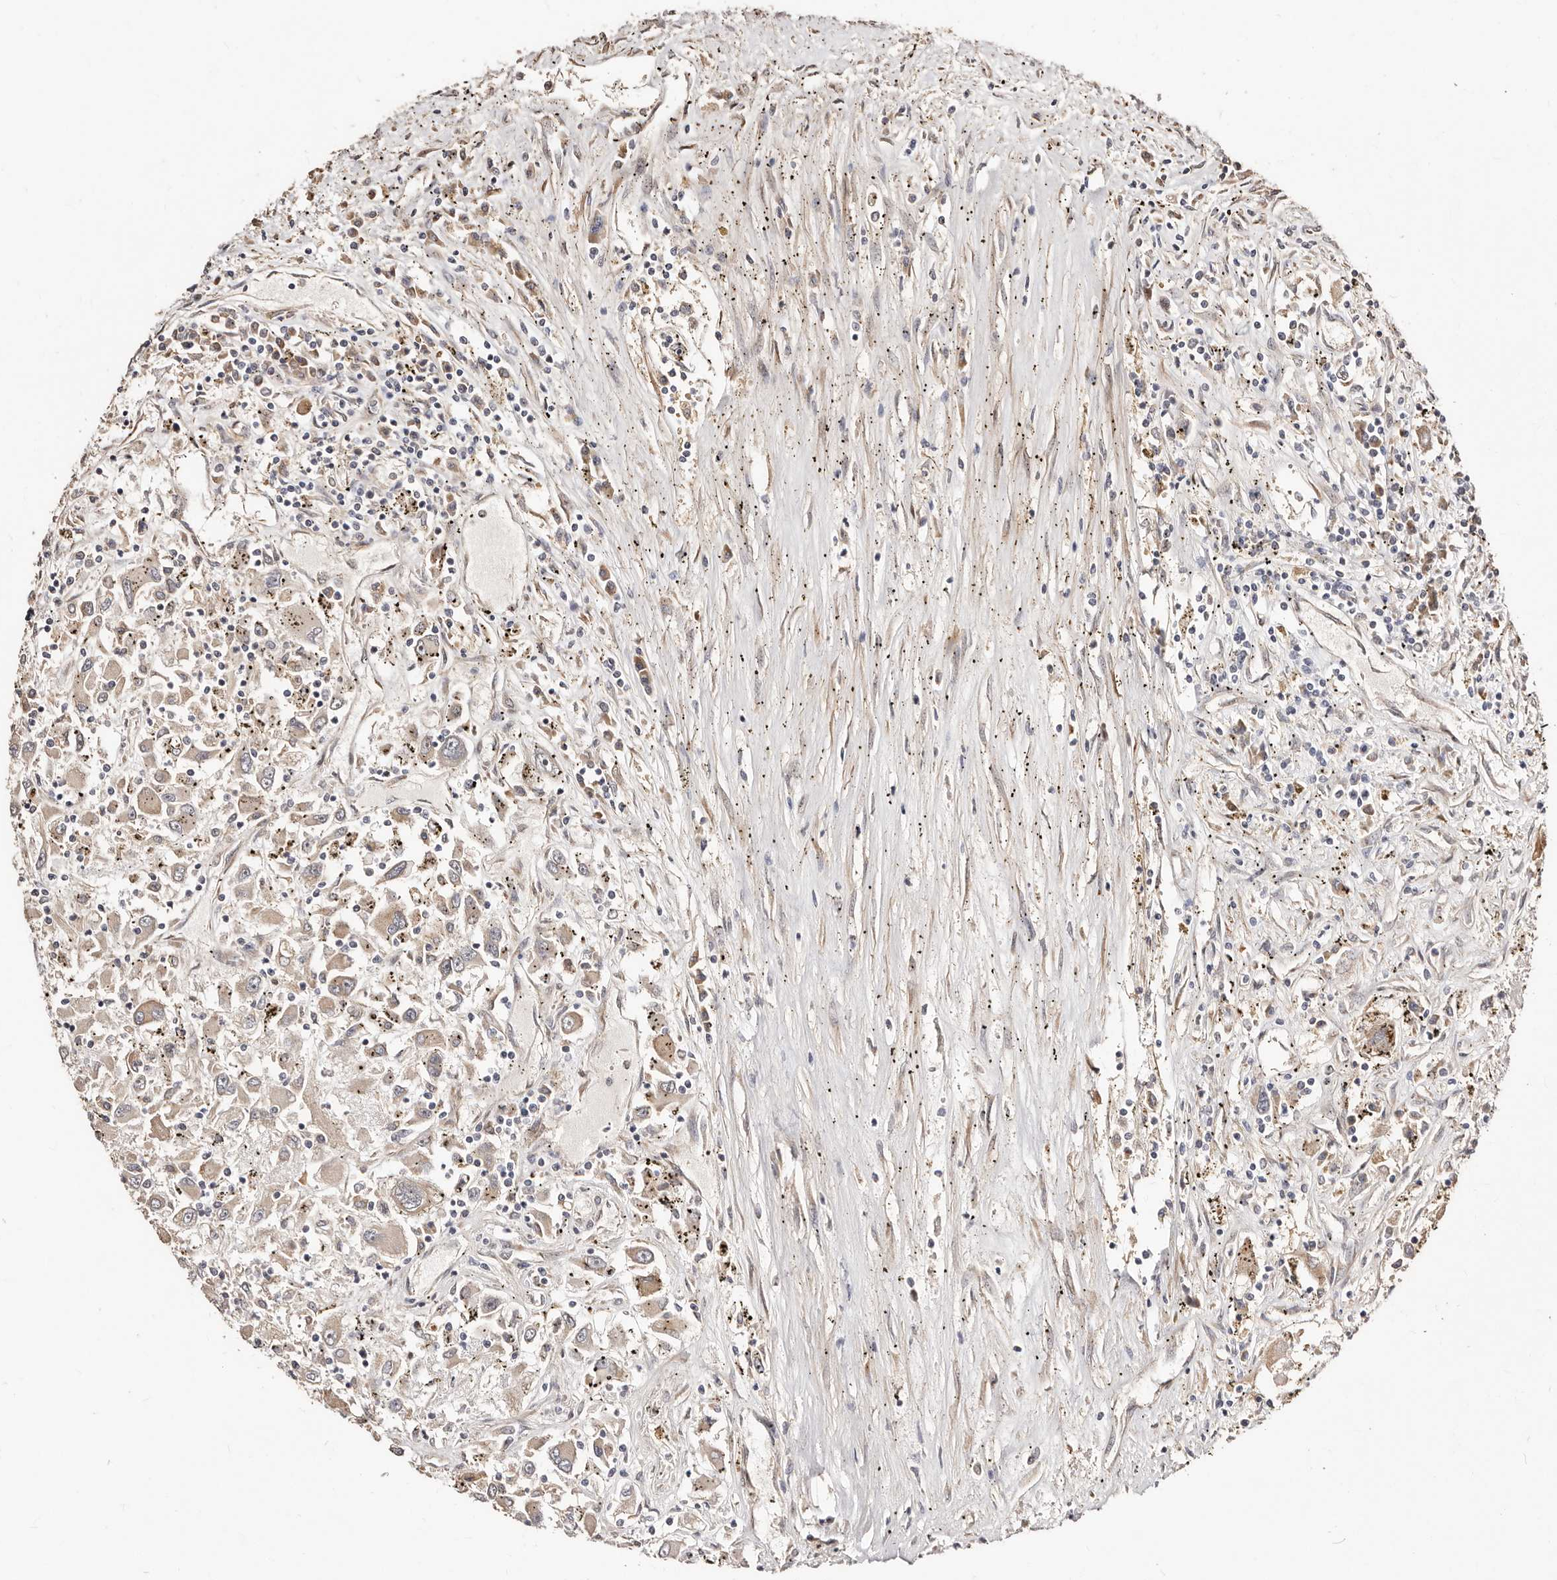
{"staining": {"intensity": "weak", "quantity": "25%-75%", "location": "cytoplasmic/membranous"}, "tissue": "renal cancer", "cell_type": "Tumor cells", "image_type": "cancer", "snomed": [{"axis": "morphology", "description": "Adenocarcinoma, NOS"}, {"axis": "topography", "description": "Kidney"}], "caption": "A brown stain highlights weak cytoplasmic/membranous positivity of a protein in human renal cancer tumor cells.", "gene": "APOL6", "patient": {"sex": "female", "age": 52}}